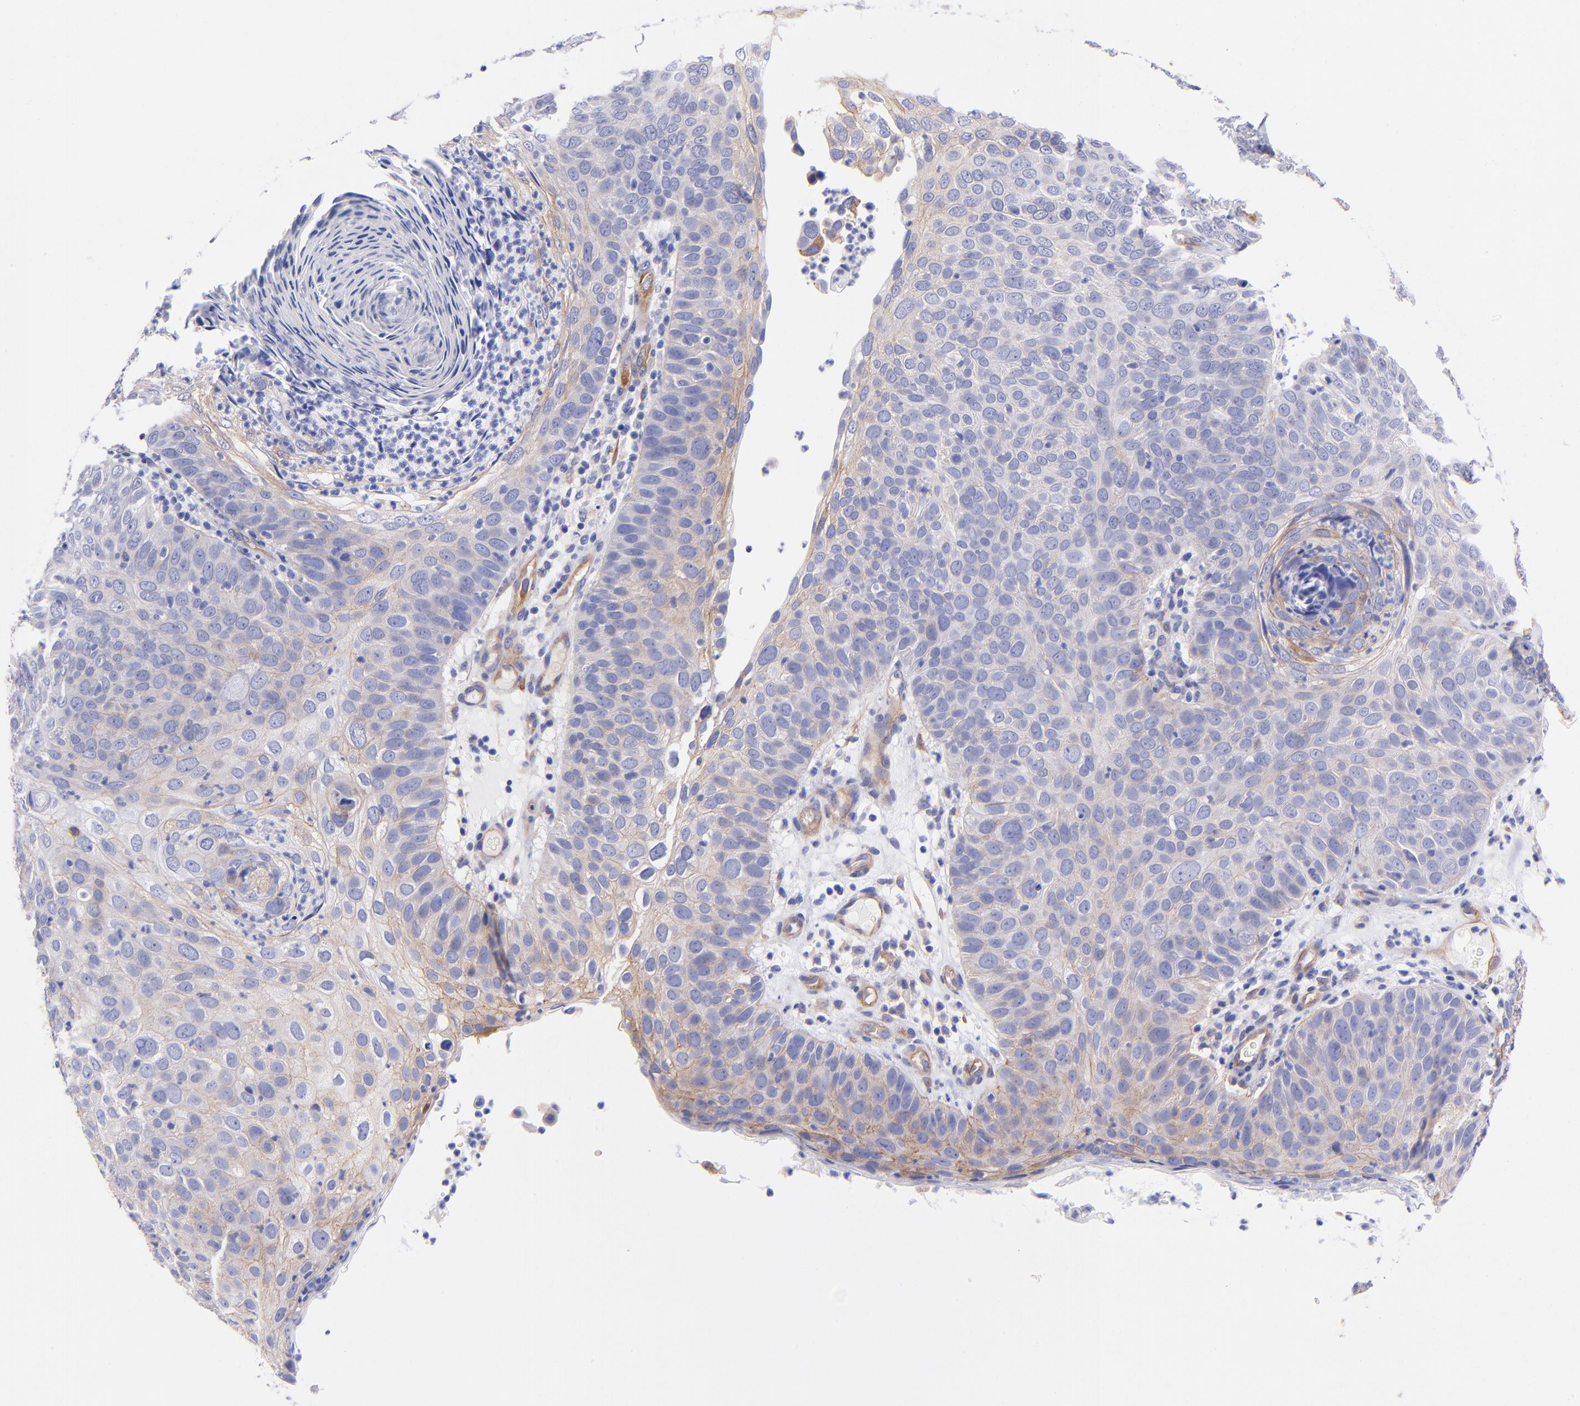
{"staining": {"intensity": "weak", "quantity": "25%-75%", "location": "cytoplasmic/membranous"}, "tissue": "skin cancer", "cell_type": "Tumor cells", "image_type": "cancer", "snomed": [{"axis": "morphology", "description": "Squamous cell carcinoma, NOS"}, {"axis": "topography", "description": "Skin"}], "caption": "Protein staining by immunohistochemistry shows weak cytoplasmic/membranous positivity in approximately 25%-75% of tumor cells in skin cancer (squamous cell carcinoma). Ihc stains the protein in brown and the nuclei are stained blue.", "gene": "PPFIBP1", "patient": {"sex": "male", "age": 87}}